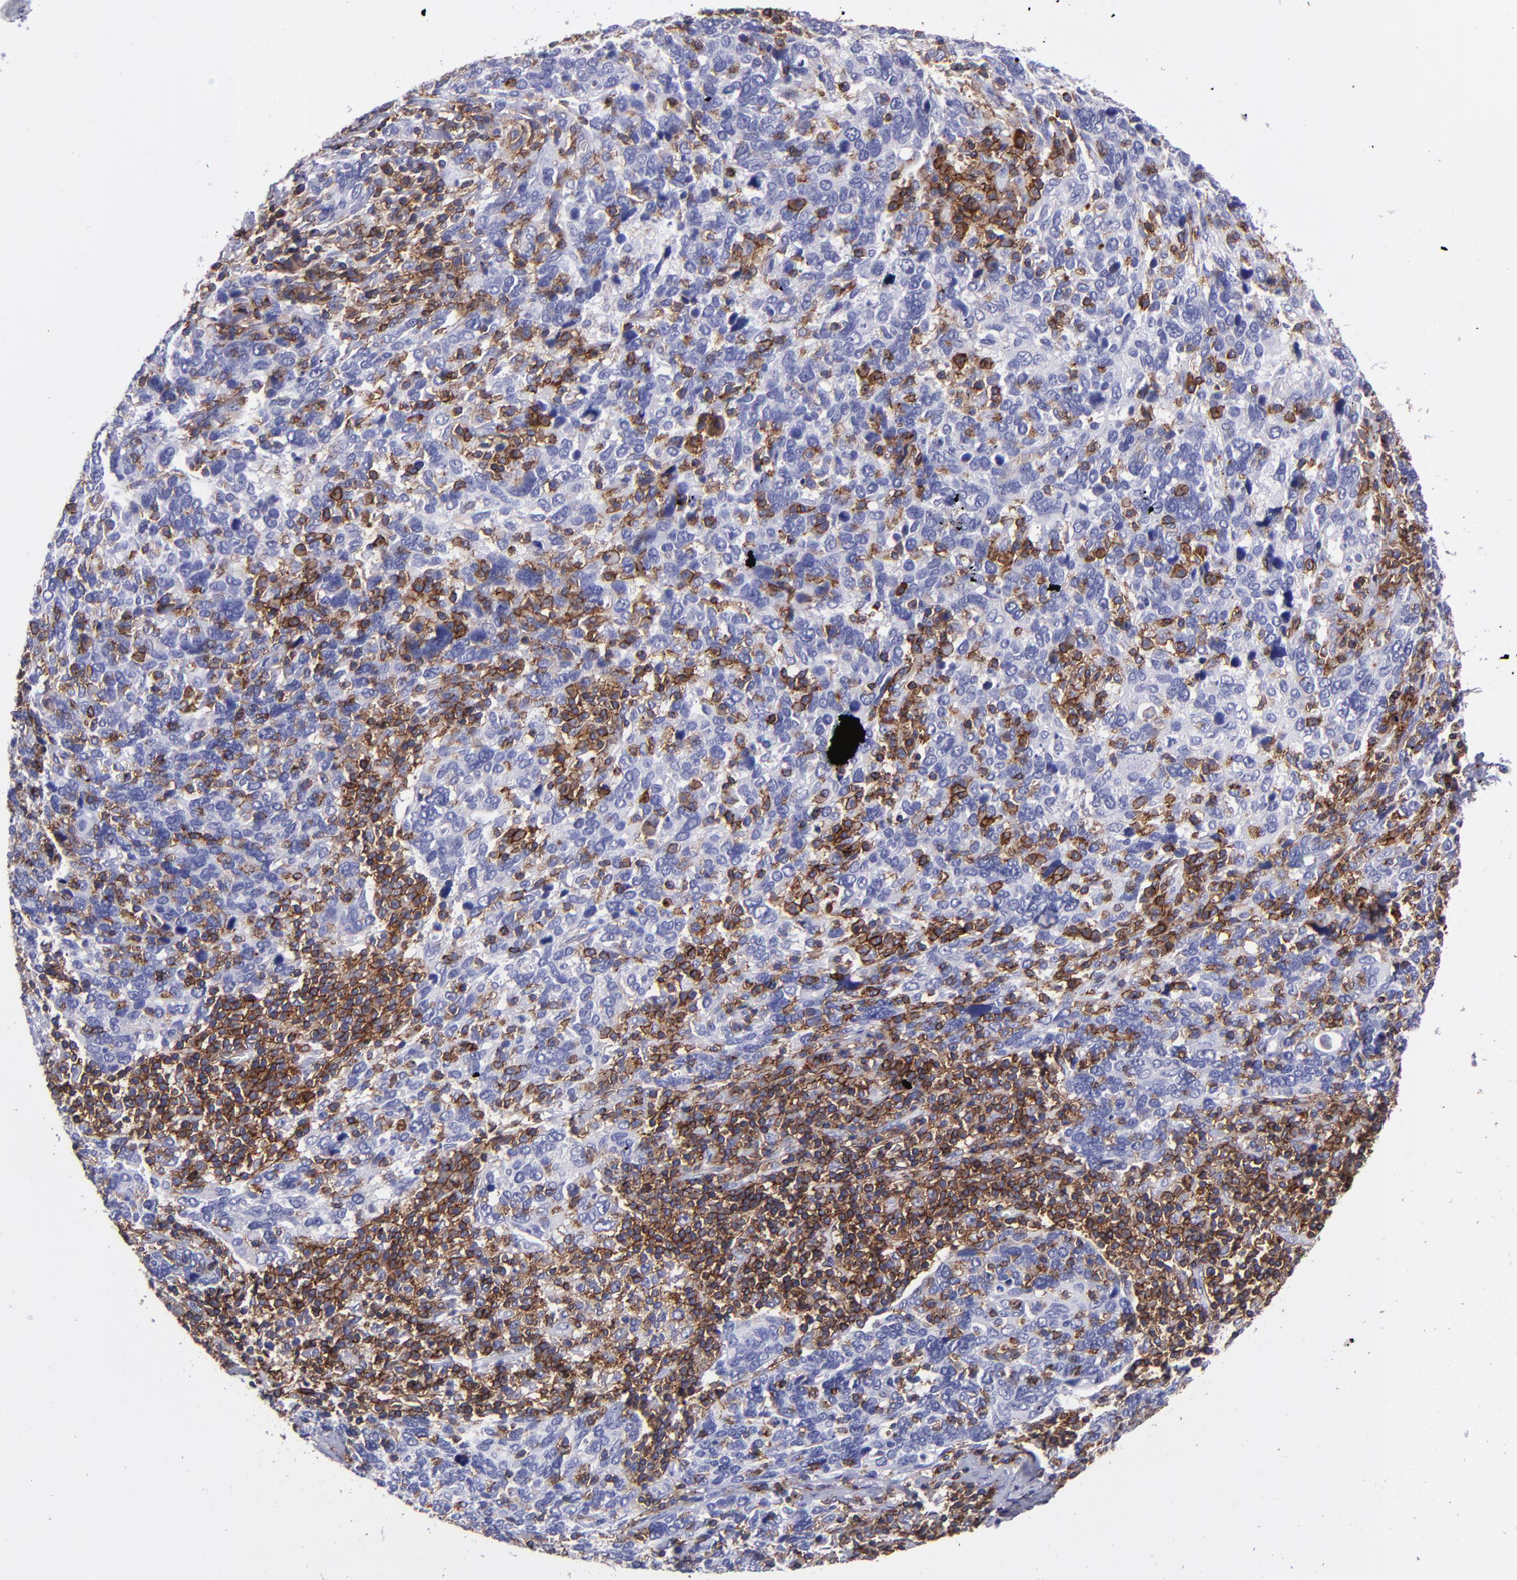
{"staining": {"intensity": "negative", "quantity": "none", "location": "none"}, "tissue": "cervical cancer", "cell_type": "Tumor cells", "image_type": "cancer", "snomed": [{"axis": "morphology", "description": "Squamous cell carcinoma, NOS"}, {"axis": "topography", "description": "Cervix"}], "caption": "Cervical squamous cell carcinoma was stained to show a protein in brown. There is no significant expression in tumor cells. (IHC, brightfield microscopy, high magnification).", "gene": "ICAM3", "patient": {"sex": "female", "age": 41}}